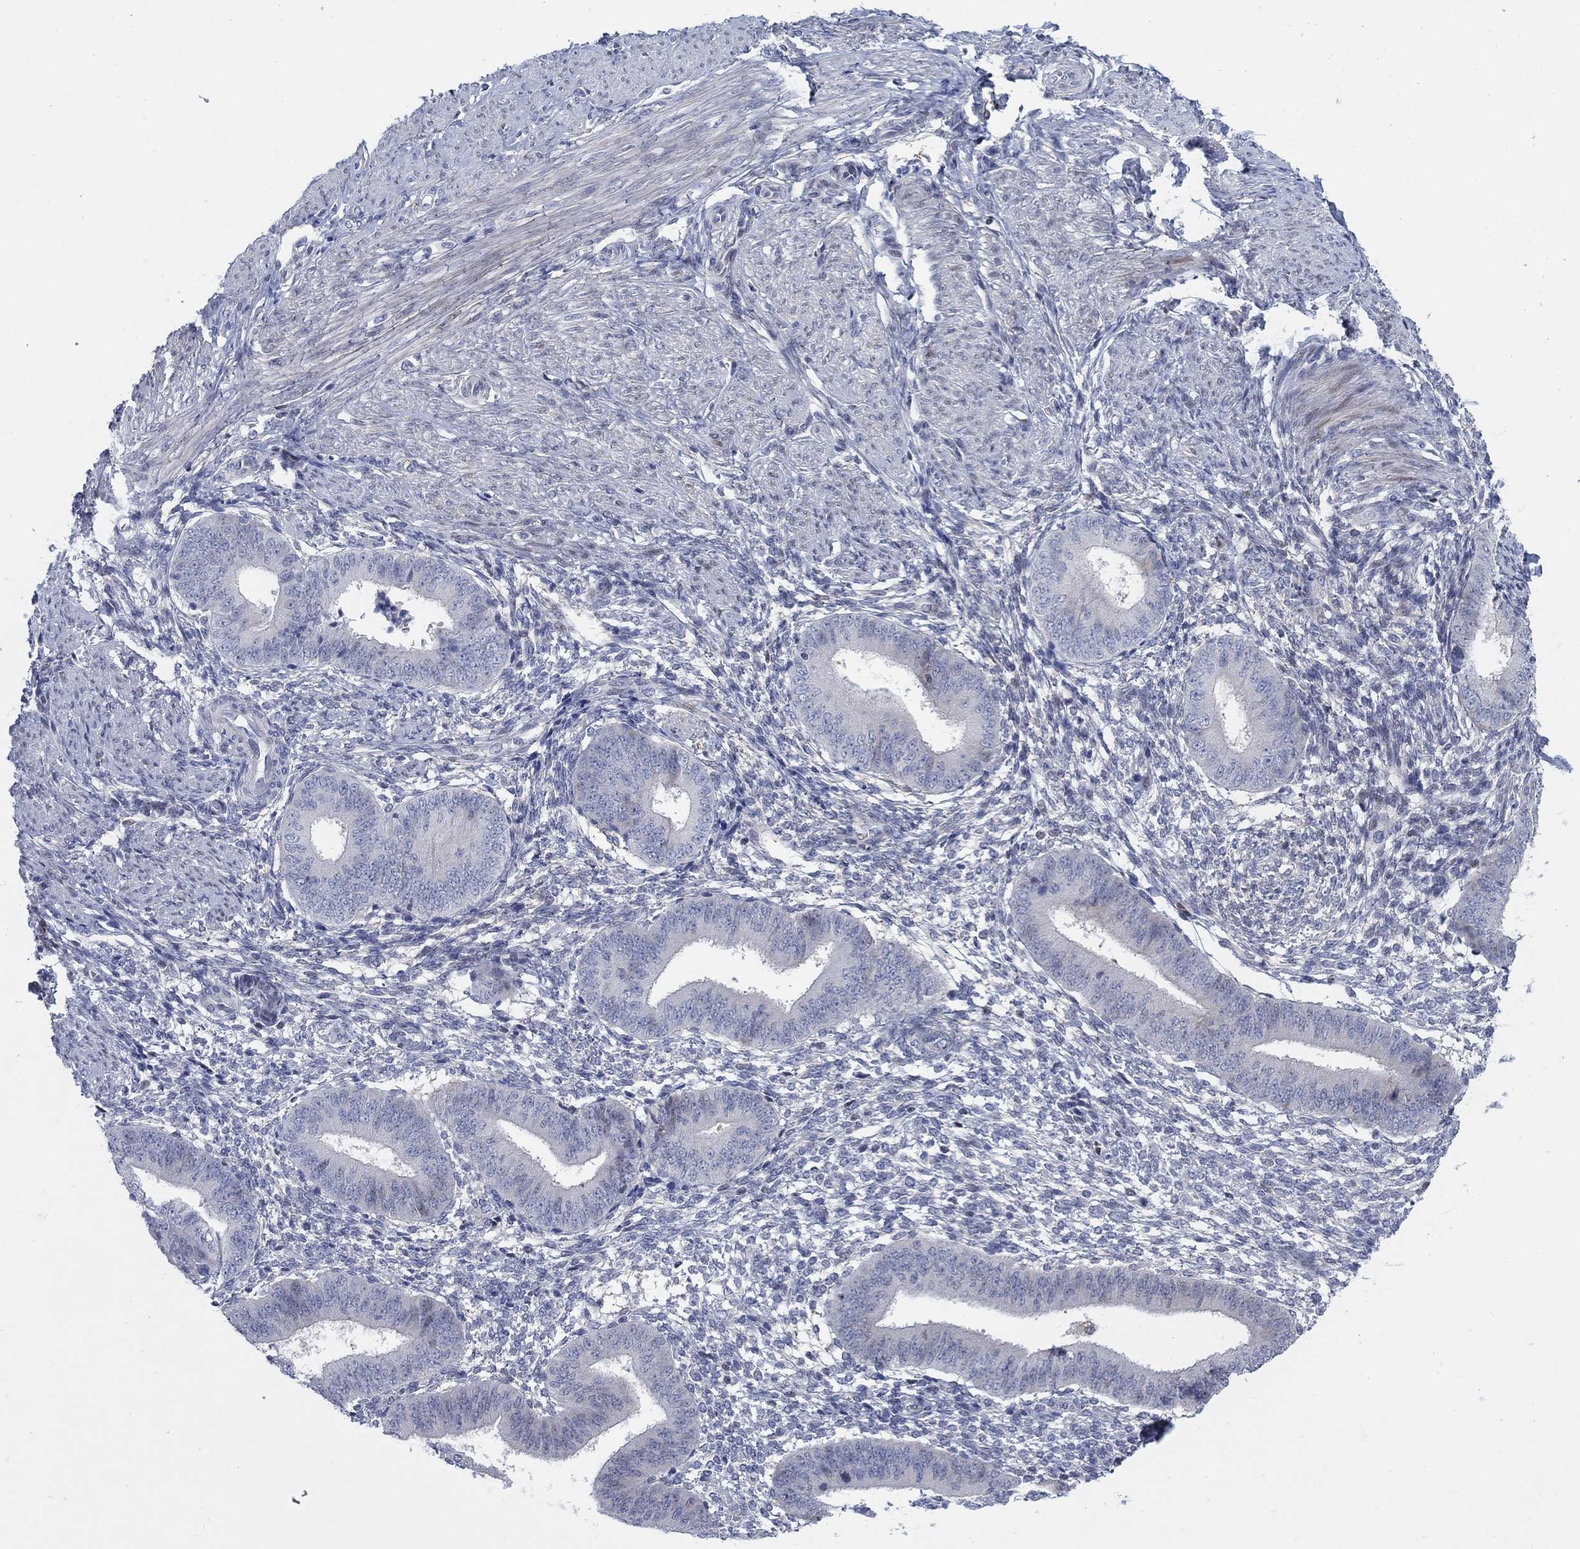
{"staining": {"intensity": "negative", "quantity": "none", "location": "none"}, "tissue": "endometrium", "cell_type": "Cells in endometrial stroma", "image_type": "normal", "snomed": [{"axis": "morphology", "description": "Normal tissue, NOS"}, {"axis": "topography", "description": "Endometrium"}], "caption": "The histopathology image demonstrates no staining of cells in endometrial stroma in benign endometrium. (Stains: DAB (3,3'-diaminobenzidine) immunohistochemistry (IHC) with hematoxylin counter stain, Microscopy: brightfield microscopy at high magnification).", "gene": "MYO3A", "patient": {"sex": "female", "age": 47}}